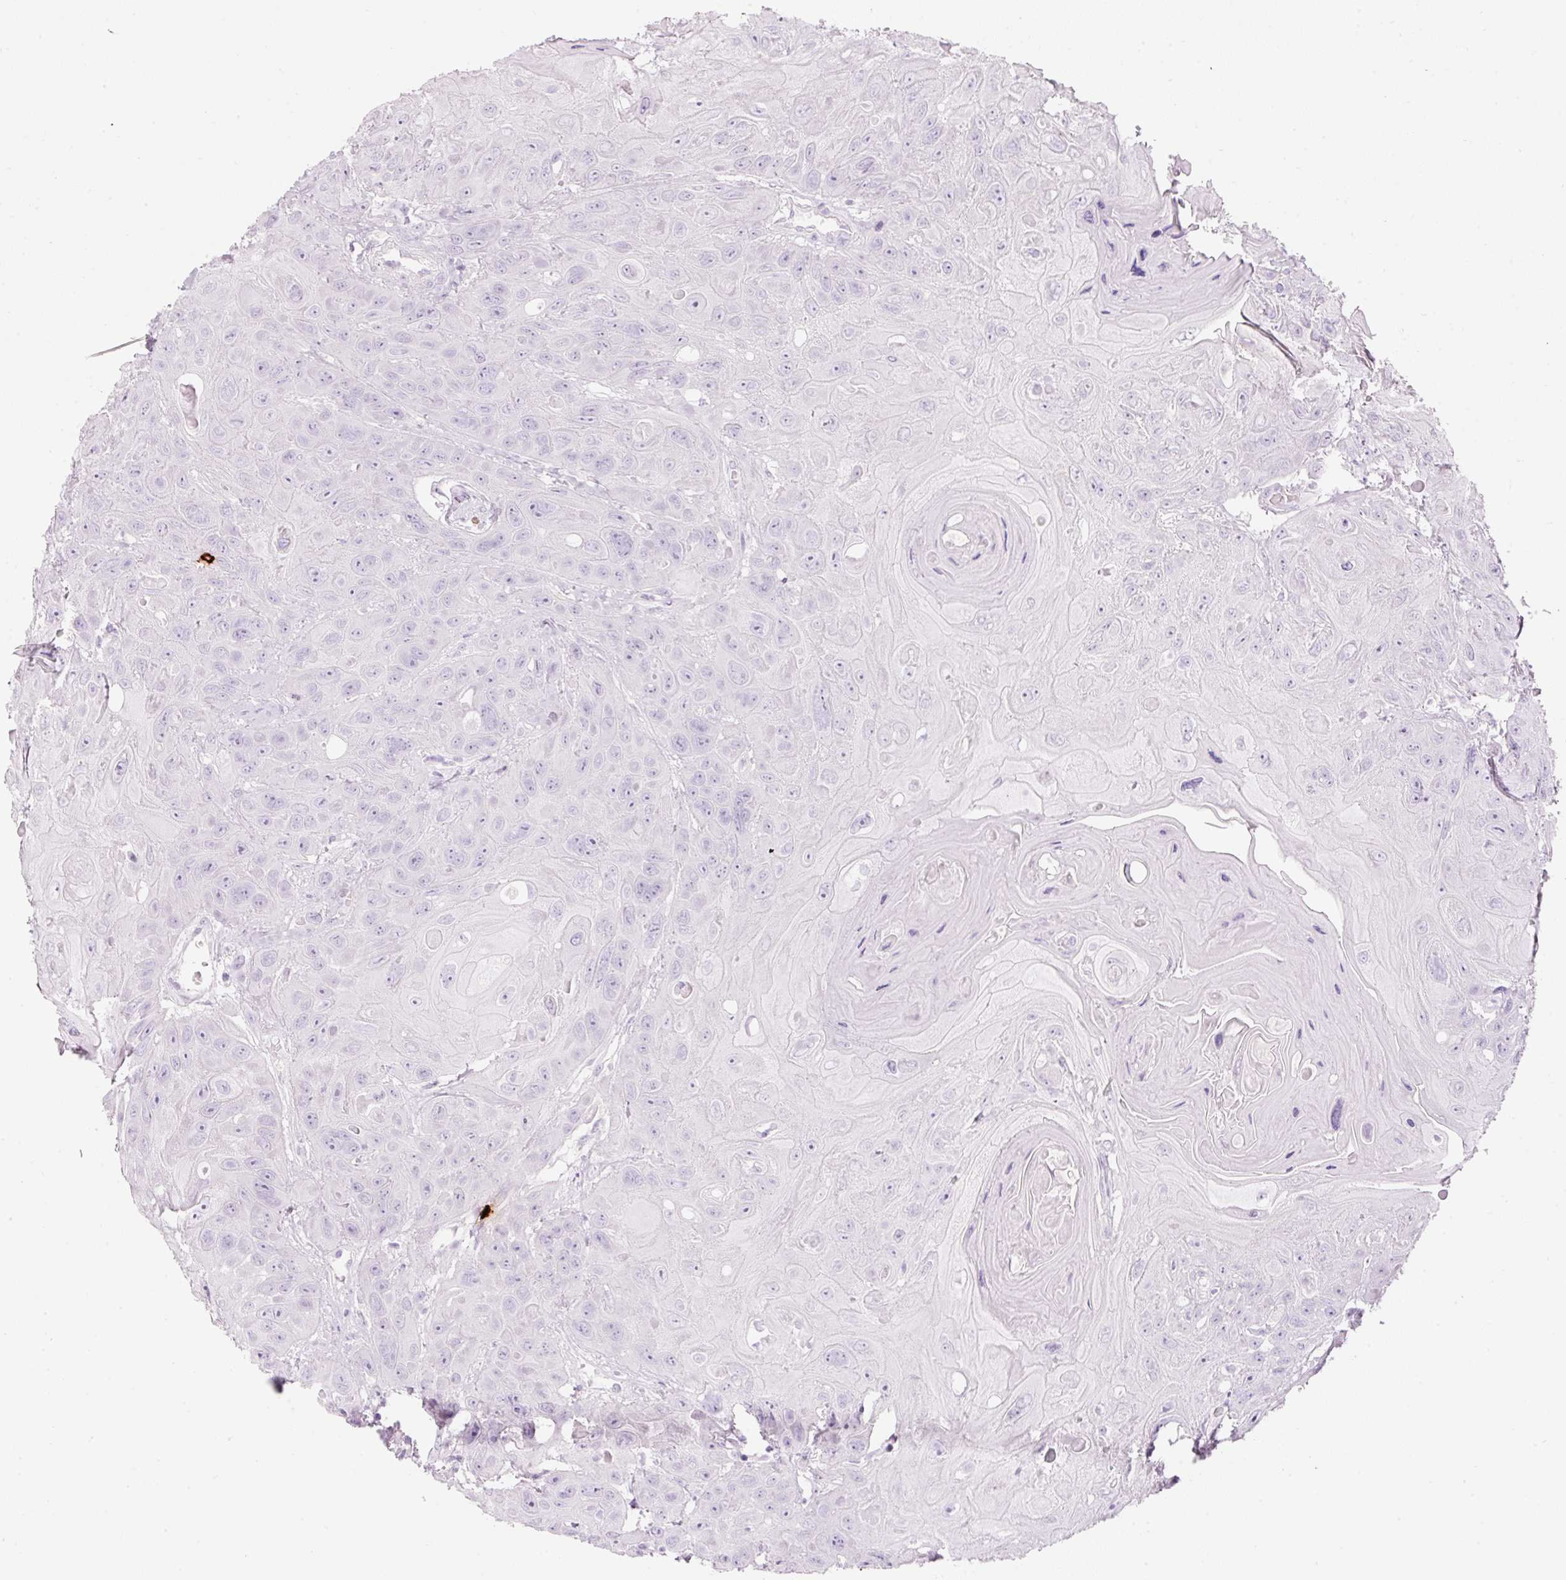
{"staining": {"intensity": "negative", "quantity": "none", "location": "none"}, "tissue": "head and neck cancer", "cell_type": "Tumor cells", "image_type": "cancer", "snomed": [{"axis": "morphology", "description": "Squamous cell carcinoma, NOS"}, {"axis": "topography", "description": "Head-Neck"}], "caption": "An image of head and neck cancer (squamous cell carcinoma) stained for a protein displays no brown staining in tumor cells. (DAB (3,3'-diaminobenzidine) IHC with hematoxylin counter stain).", "gene": "CMA1", "patient": {"sex": "female", "age": 59}}